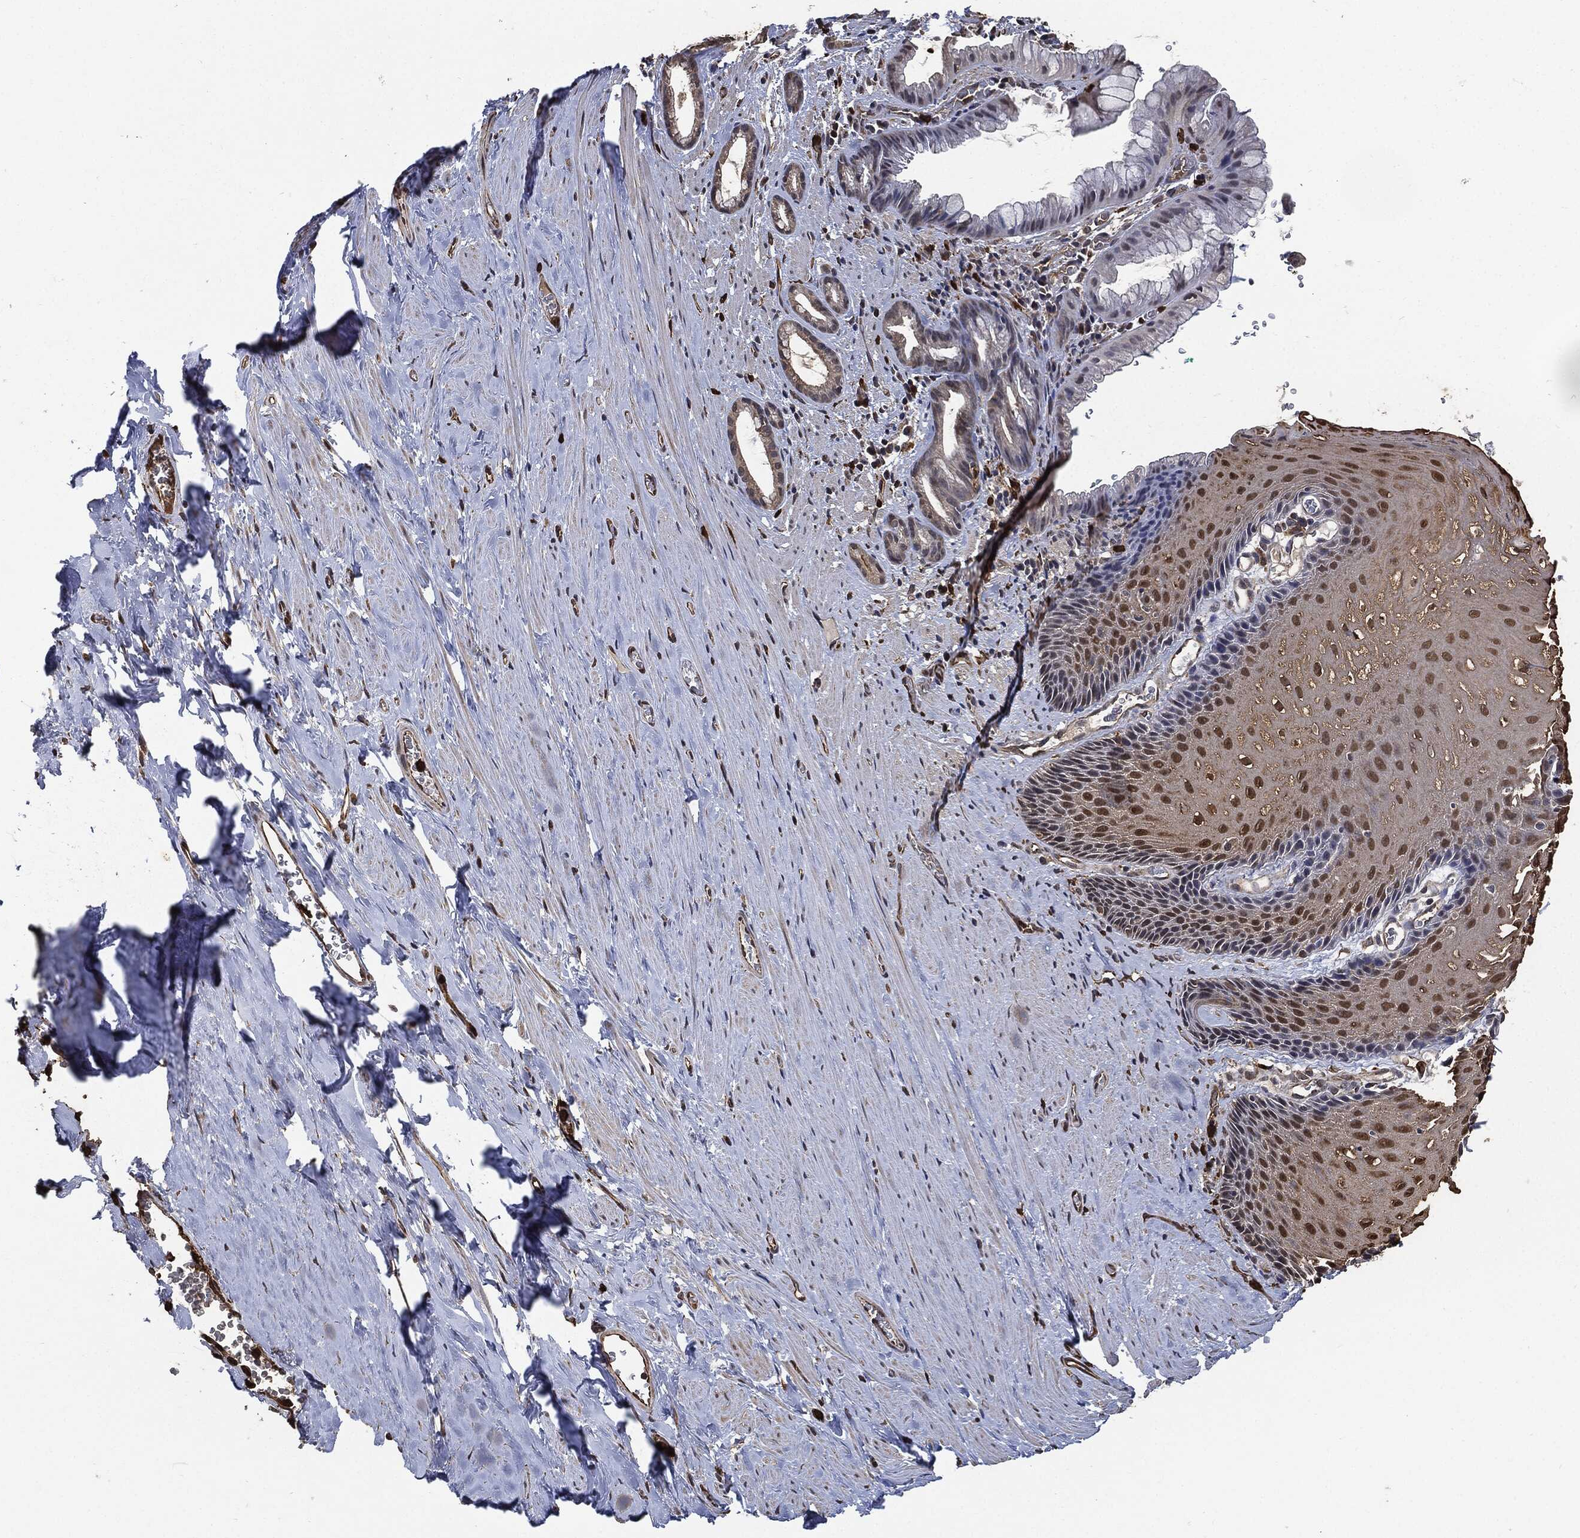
{"staining": {"intensity": "moderate", "quantity": "25%-75%", "location": "nuclear"}, "tissue": "esophagus", "cell_type": "Squamous epithelial cells", "image_type": "normal", "snomed": [{"axis": "morphology", "description": "Normal tissue, NOS"}, {"axis": "topography", "description": "Esophagus"}], "caption": "Benign esophagus demonstrates moderate nuclear staining in about 25%-75% of squamous epithelial cells, visualized by immunohistochemistry. The staining was performed using DAB, with brown indicating positive protein expression. Nuclei are stained blue with hematoxylin.", "gene": "S100A9", "patient": {"sex": "male", "age": 64}}